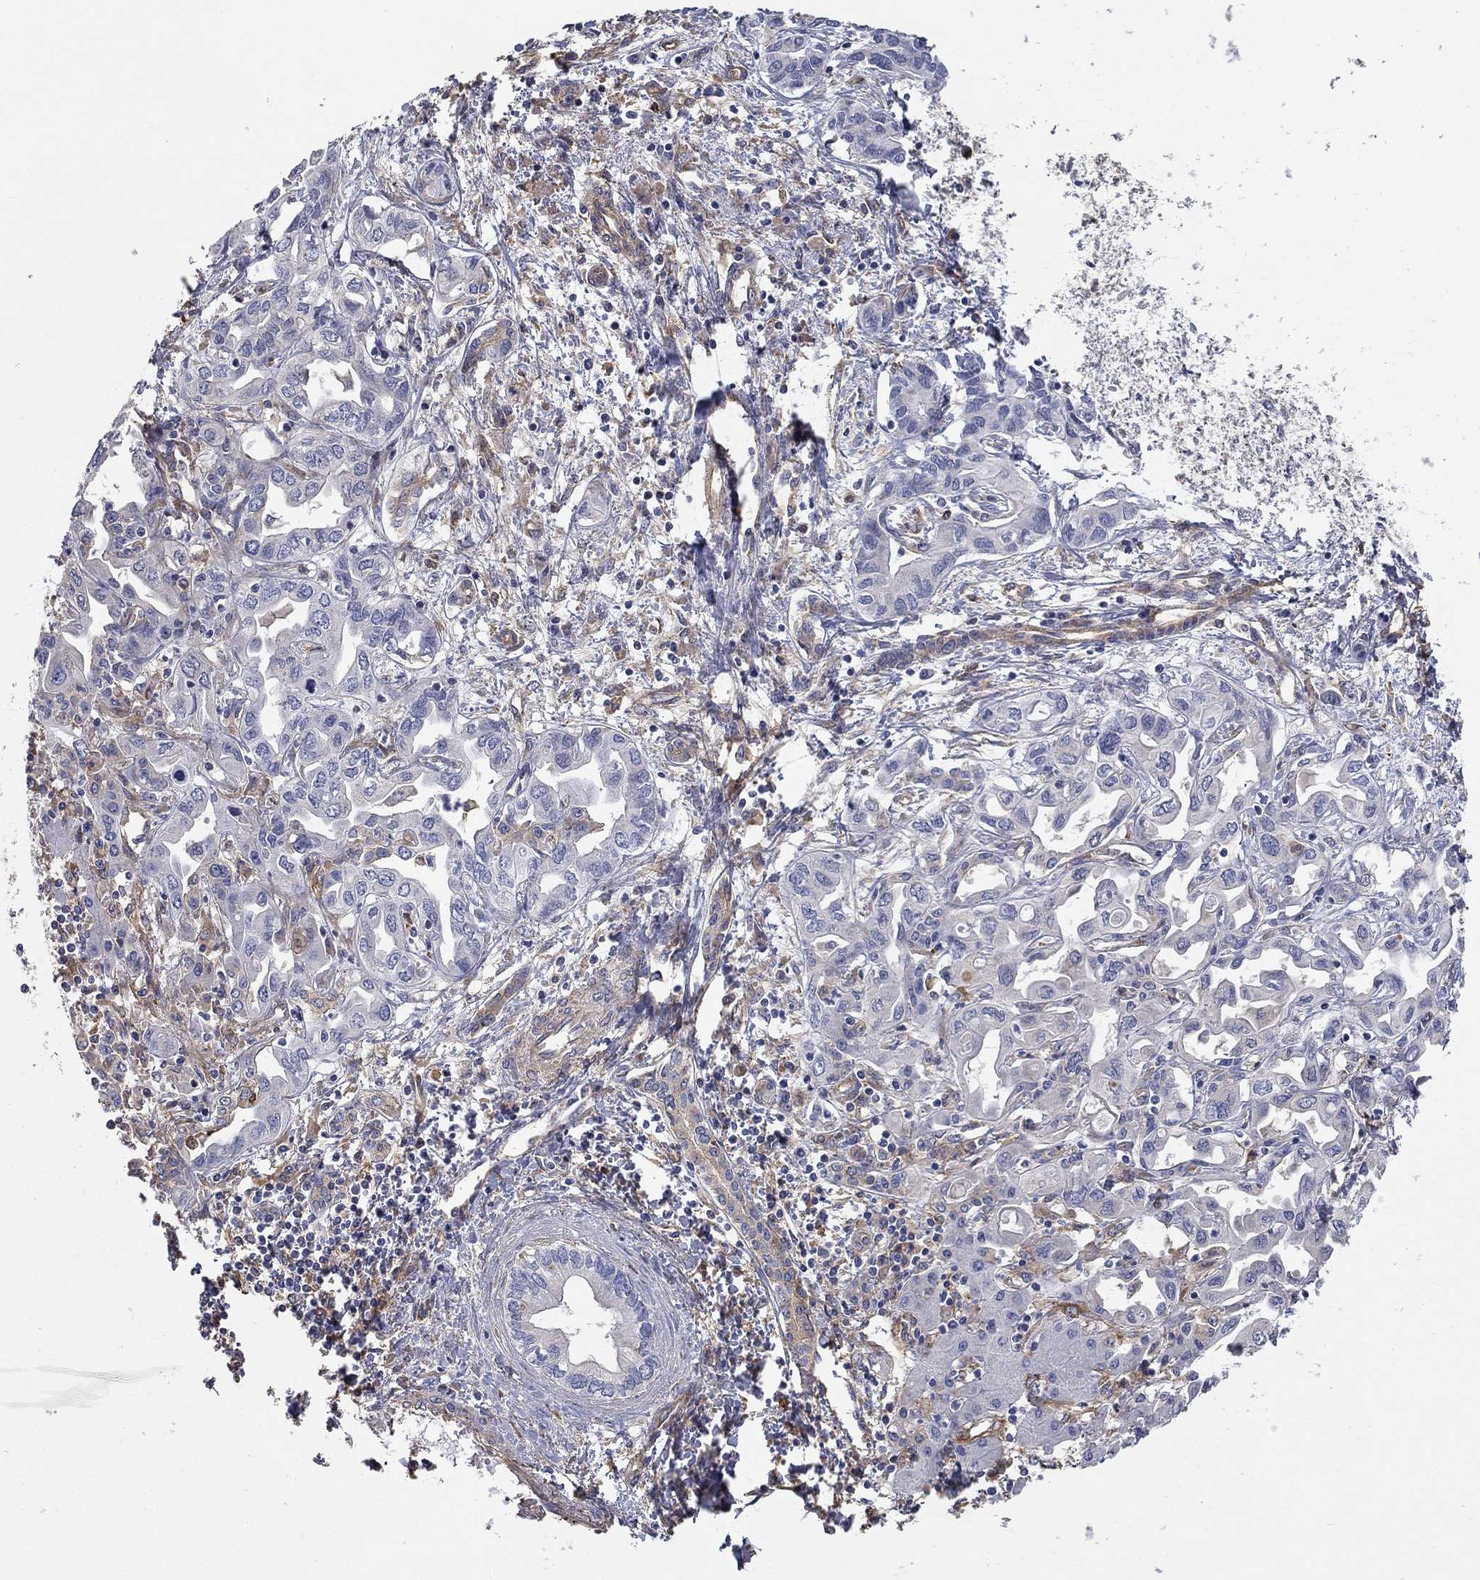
{"staining": {"intensity": "weak", "quantity": "<25%", "location": "cytoplasmic/membranous"}, "tissue": "liver cancer", "cell_type": "Tumor cells", "image_type": "cancer", "snomed": [{"axis": "morphology", "description": "Cholangiocarcinoma"}, {"axis": "topography", "description": "Liver"}], "caption": "Protein analysis of liver cancer reveals no significant staining in tumor cells.", "gene": "DPYSL2", "patient": {"sex": "female", "age": 64}}